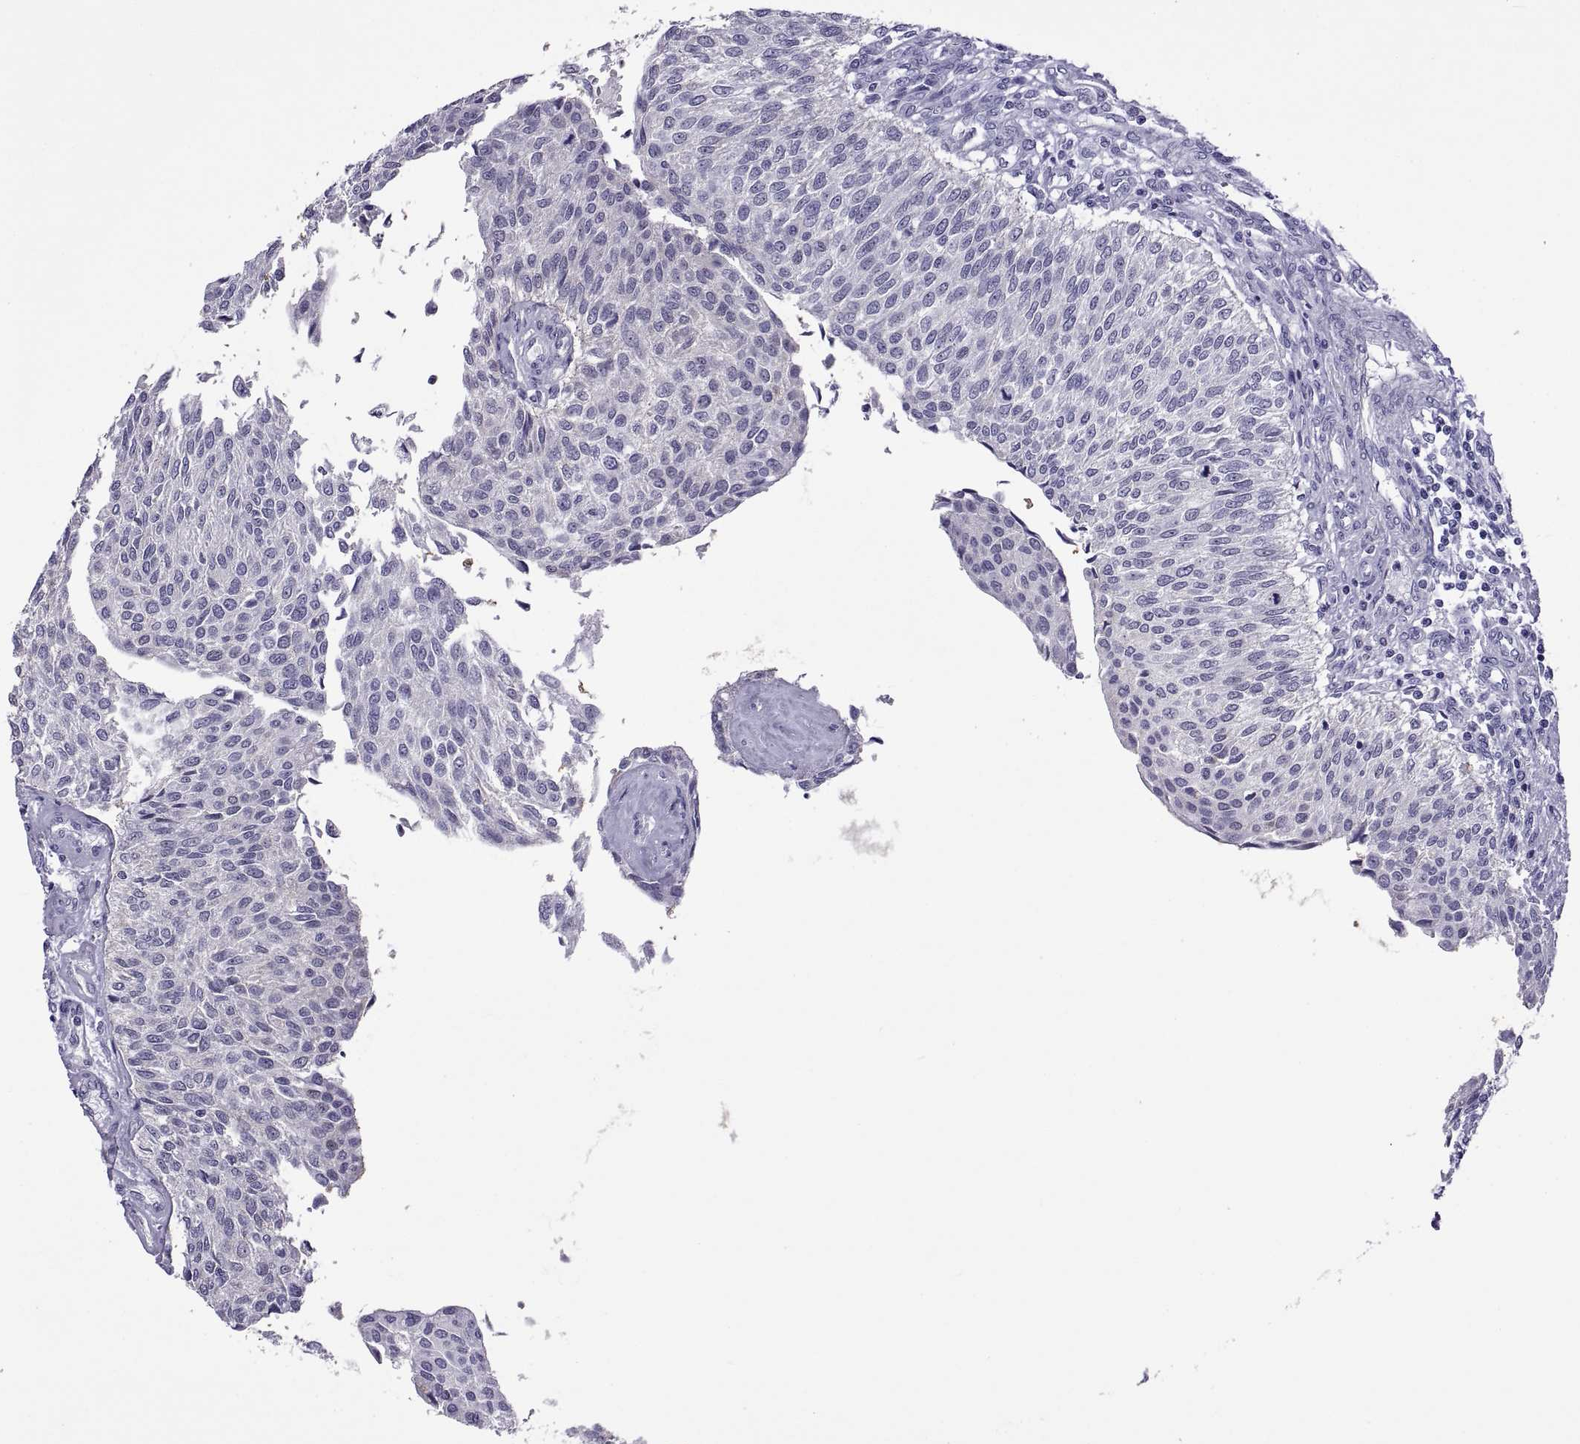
{"staining": {"intensity": "negative", "quantity": "none", "location": "none"}, "tissue": "urothelial cancer", "cell_type": "Tumor cells", "image_type": "cancer", "snomed": [{"axis": "morphology", "description": "Urothelial carcinoma, NOS"}, {"axis": "topography", "description": "Urinary bladder"}], "caption": "An IHC micrograph of transitional cell carcinoma is shown. There is no staining in tumor cells of transitional cell carcinoma.", "gene": "VSX2", "patient": {"sex": "male", "age": 55}}